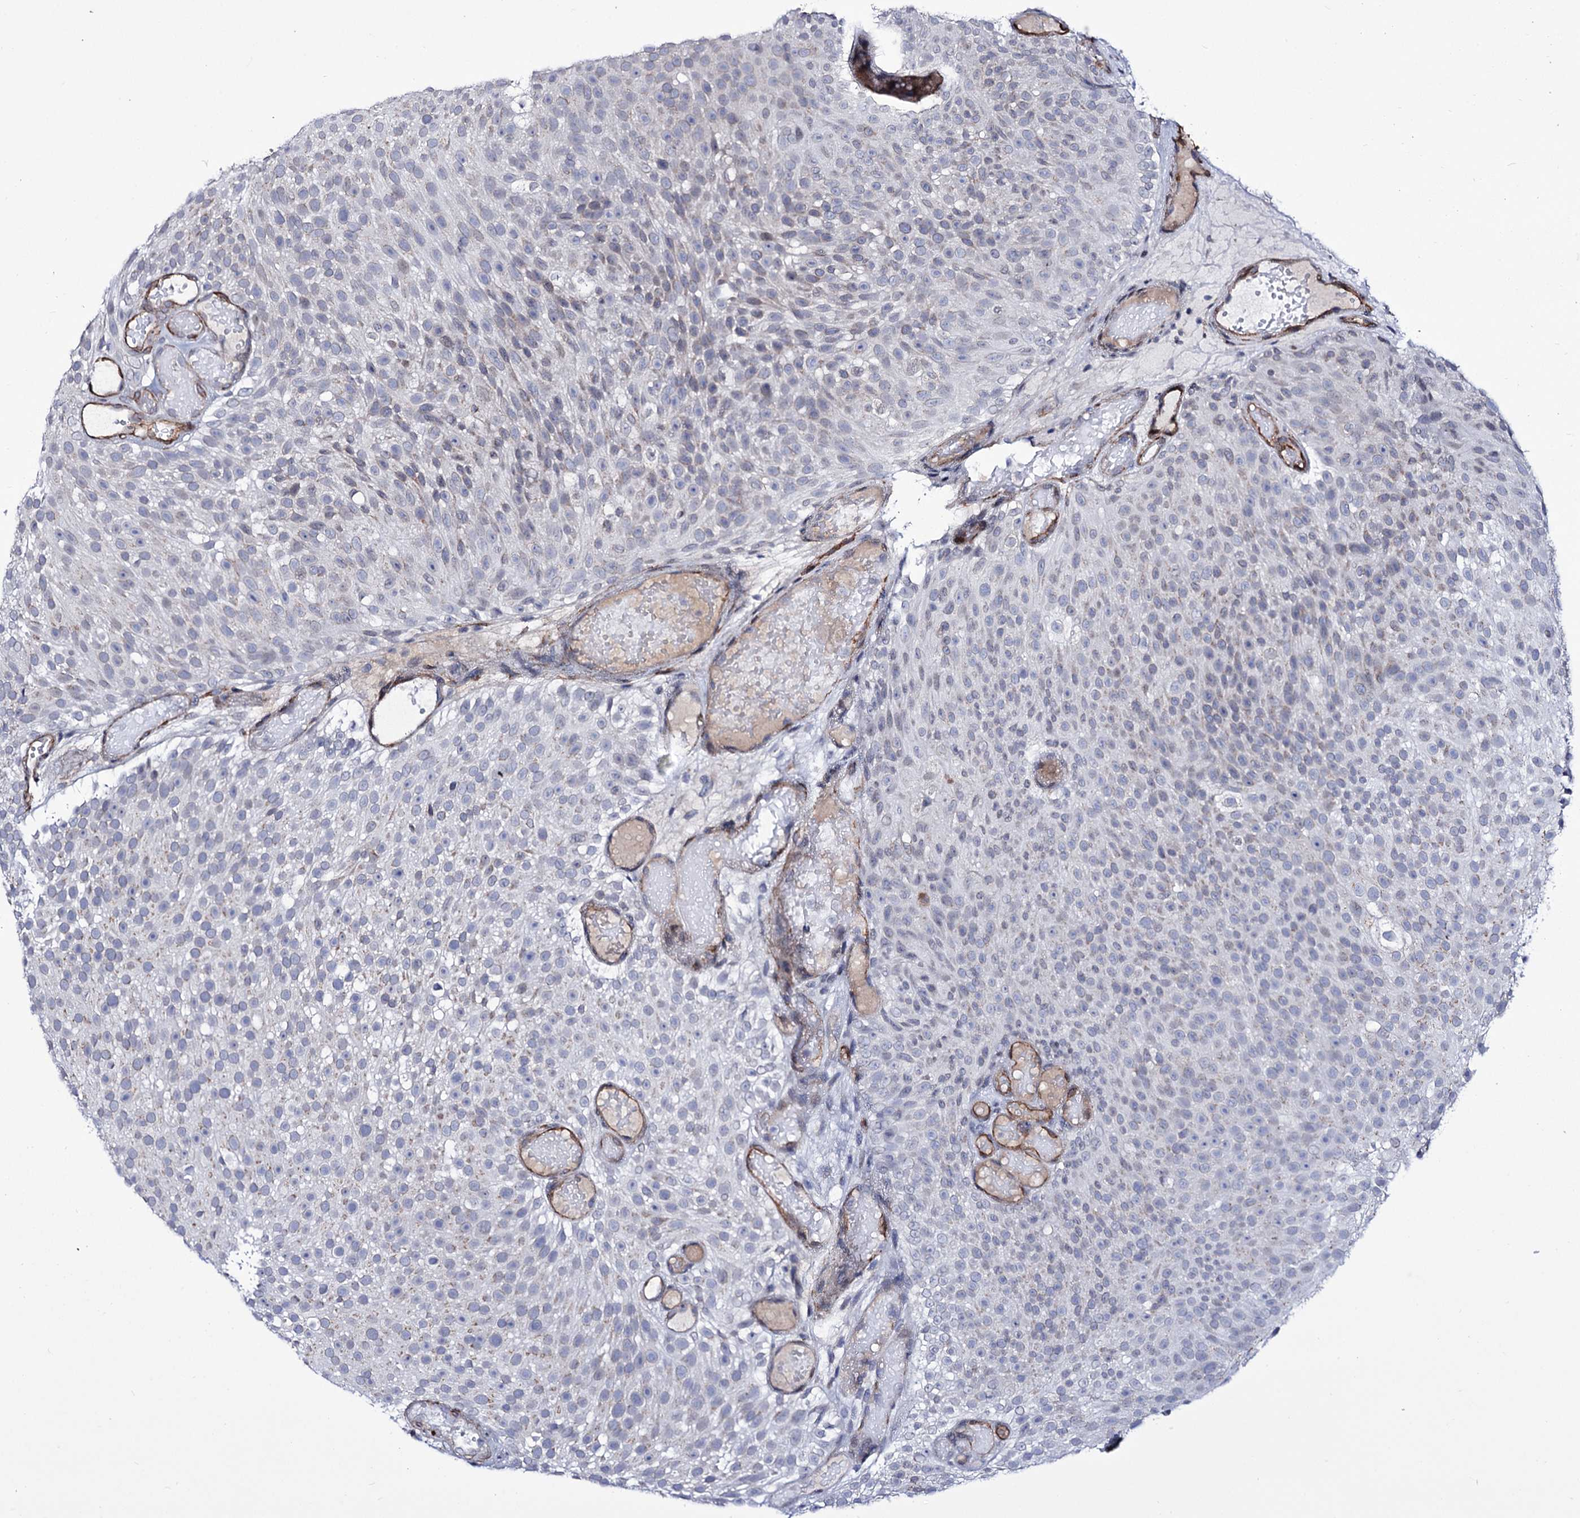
{"staining": {"intensity": "negative", "quantity": "none", "location": "none"}, "tissue": "urothelial cancer", "cell_type": "Tumor cells", "image_type": "cancer", "snomed": [{"axis": "morphology", "description": "Urothelial carcinoma, Low grade"}, {"axis": "topography", "description": "Urinary bladder"}], "caption": "Human urothelial cancer stained for a protein using IHC reveals no expression in tumor cells.", "gene": "ZC3H12C", "patient": {"sex": "male", "age": 78}}